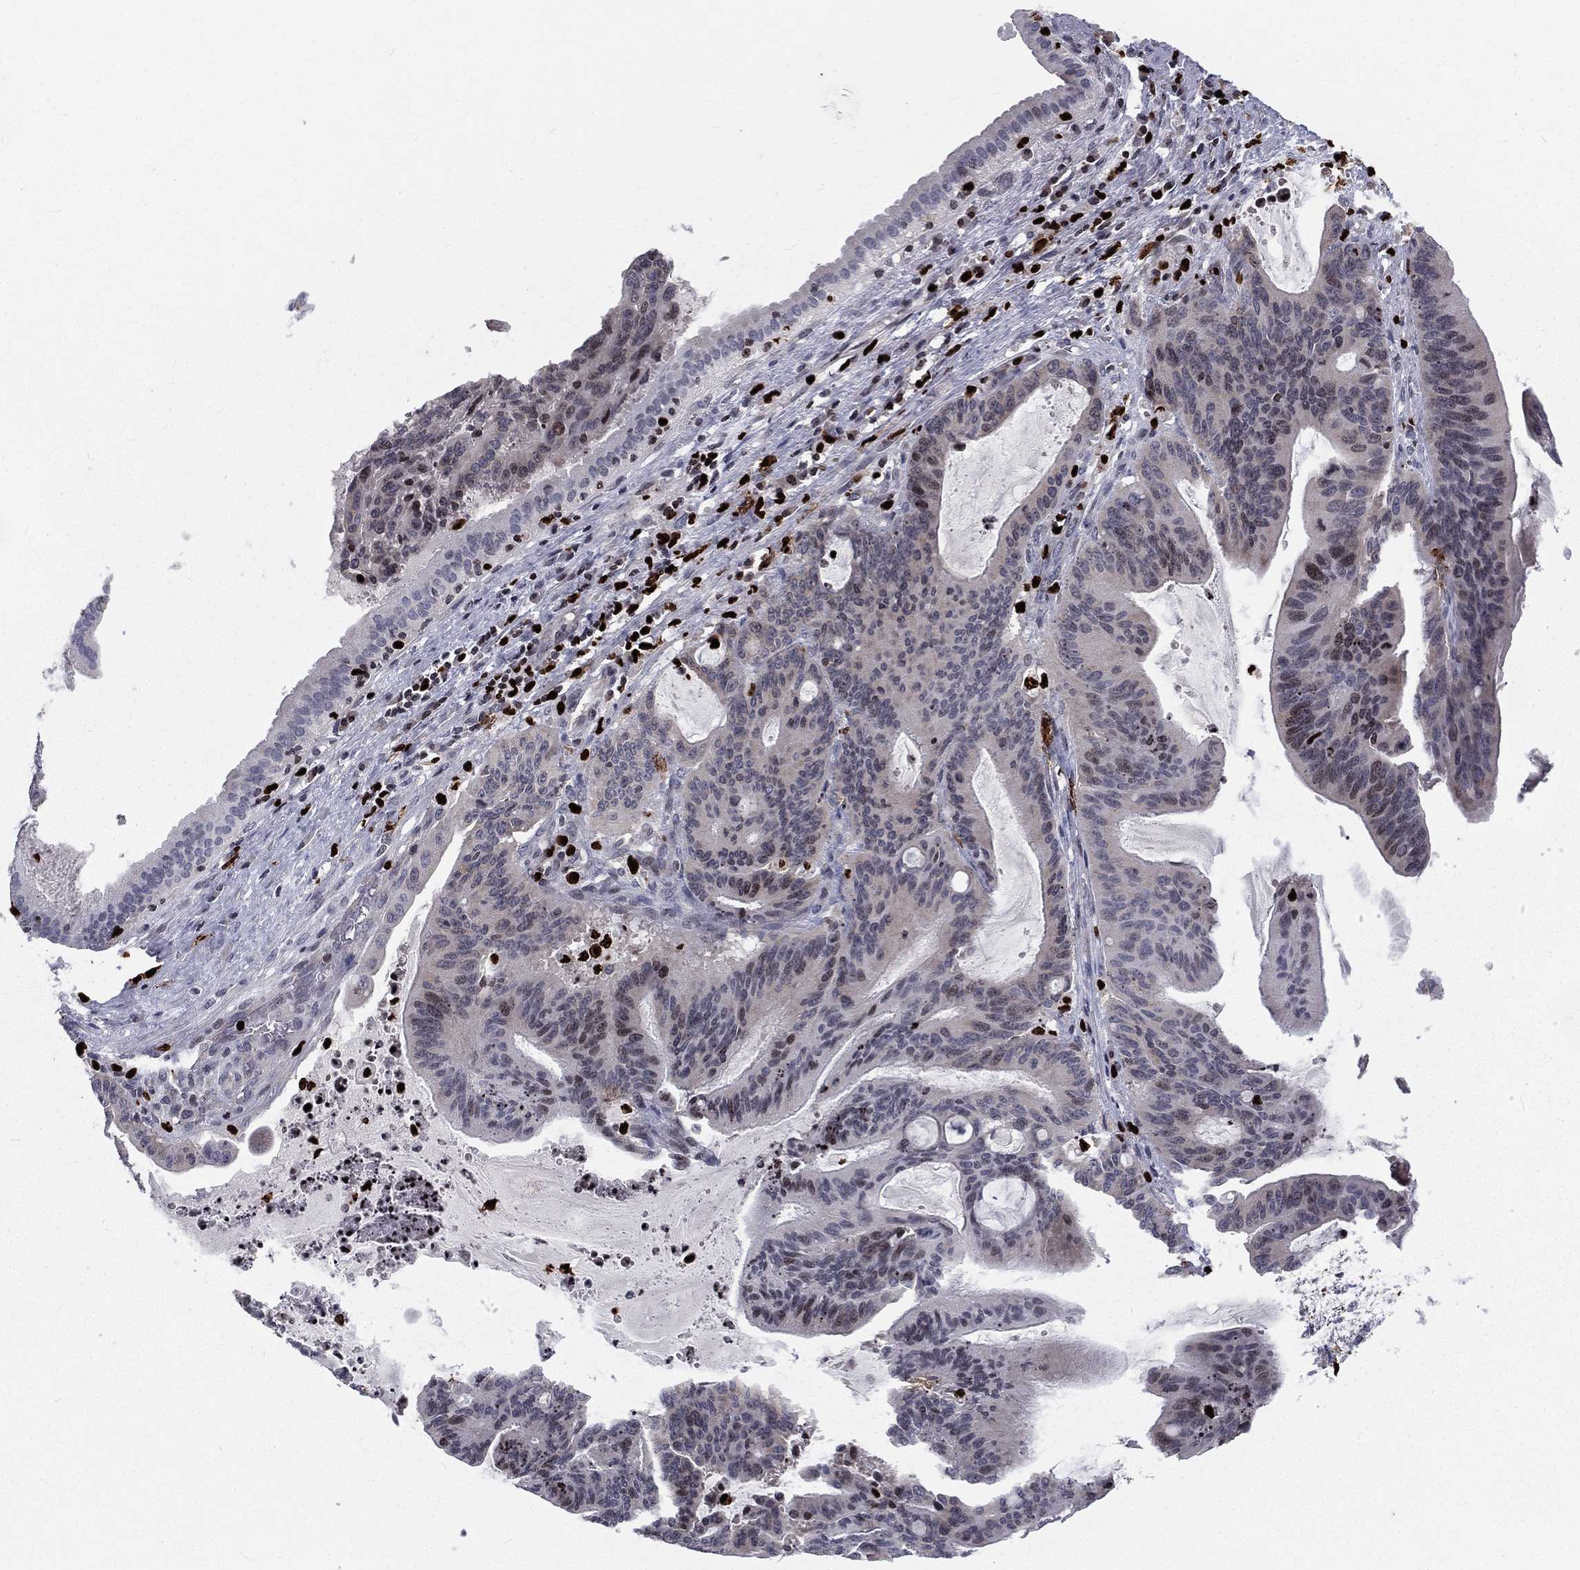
{"staining": {"intensity": "moderate", "quantity": "<25%", "location": "nuclear"}, "tissue": "liver cancer", "cell_type": "Tumor cells", "image_type": "cancer", "snomed": [{"axis": "morphology", "description": "Cholangiocarcinoma"}, {"axis": "topography", "description": "Liver"}], "caption": "Protein expression analysis of human liver cancer reveals moderate nuclear staining in approximately <25% of tumor cells.", "gene": "MNDA", "patient": {"sex": "female", "age": 73}}